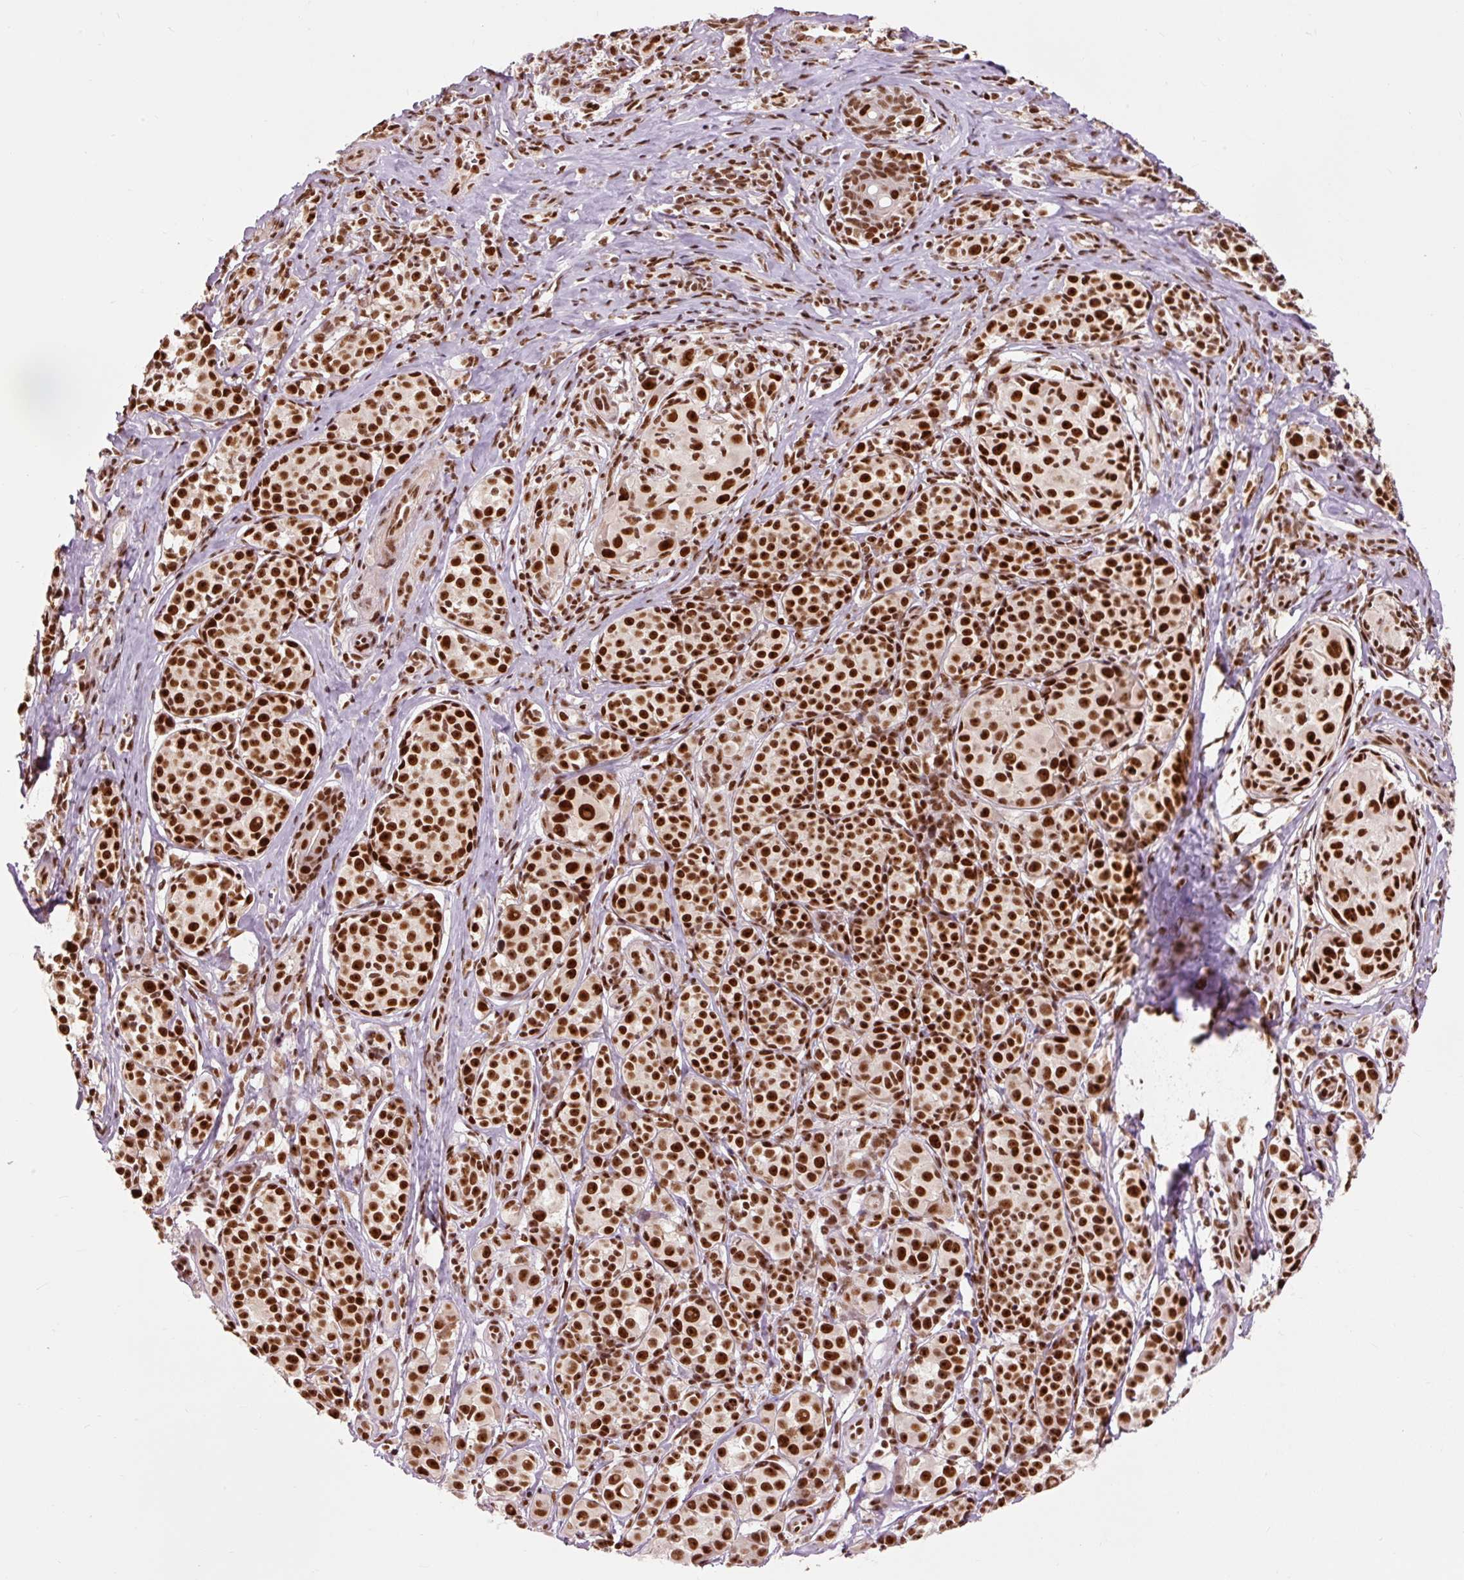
{"staining": {"intensity": "strong", "quantity": ">75%", "location": "nuclear"}, "tissue": "melanoma", "cell_type": "Tumor cells", "image_type": "cancer", "snomed": [{"axis": "morphology", "description": "Malignant melanoma, NOS"}, {"axis": "topography", "description": "Skin"}], "caption": "This is an image of IHC staining of malignant melanoma, which shows strong expression in the nuclear of tumor cells.", "gene": "ZBTB44", "patient": {"sex": "female", "age": 35}}